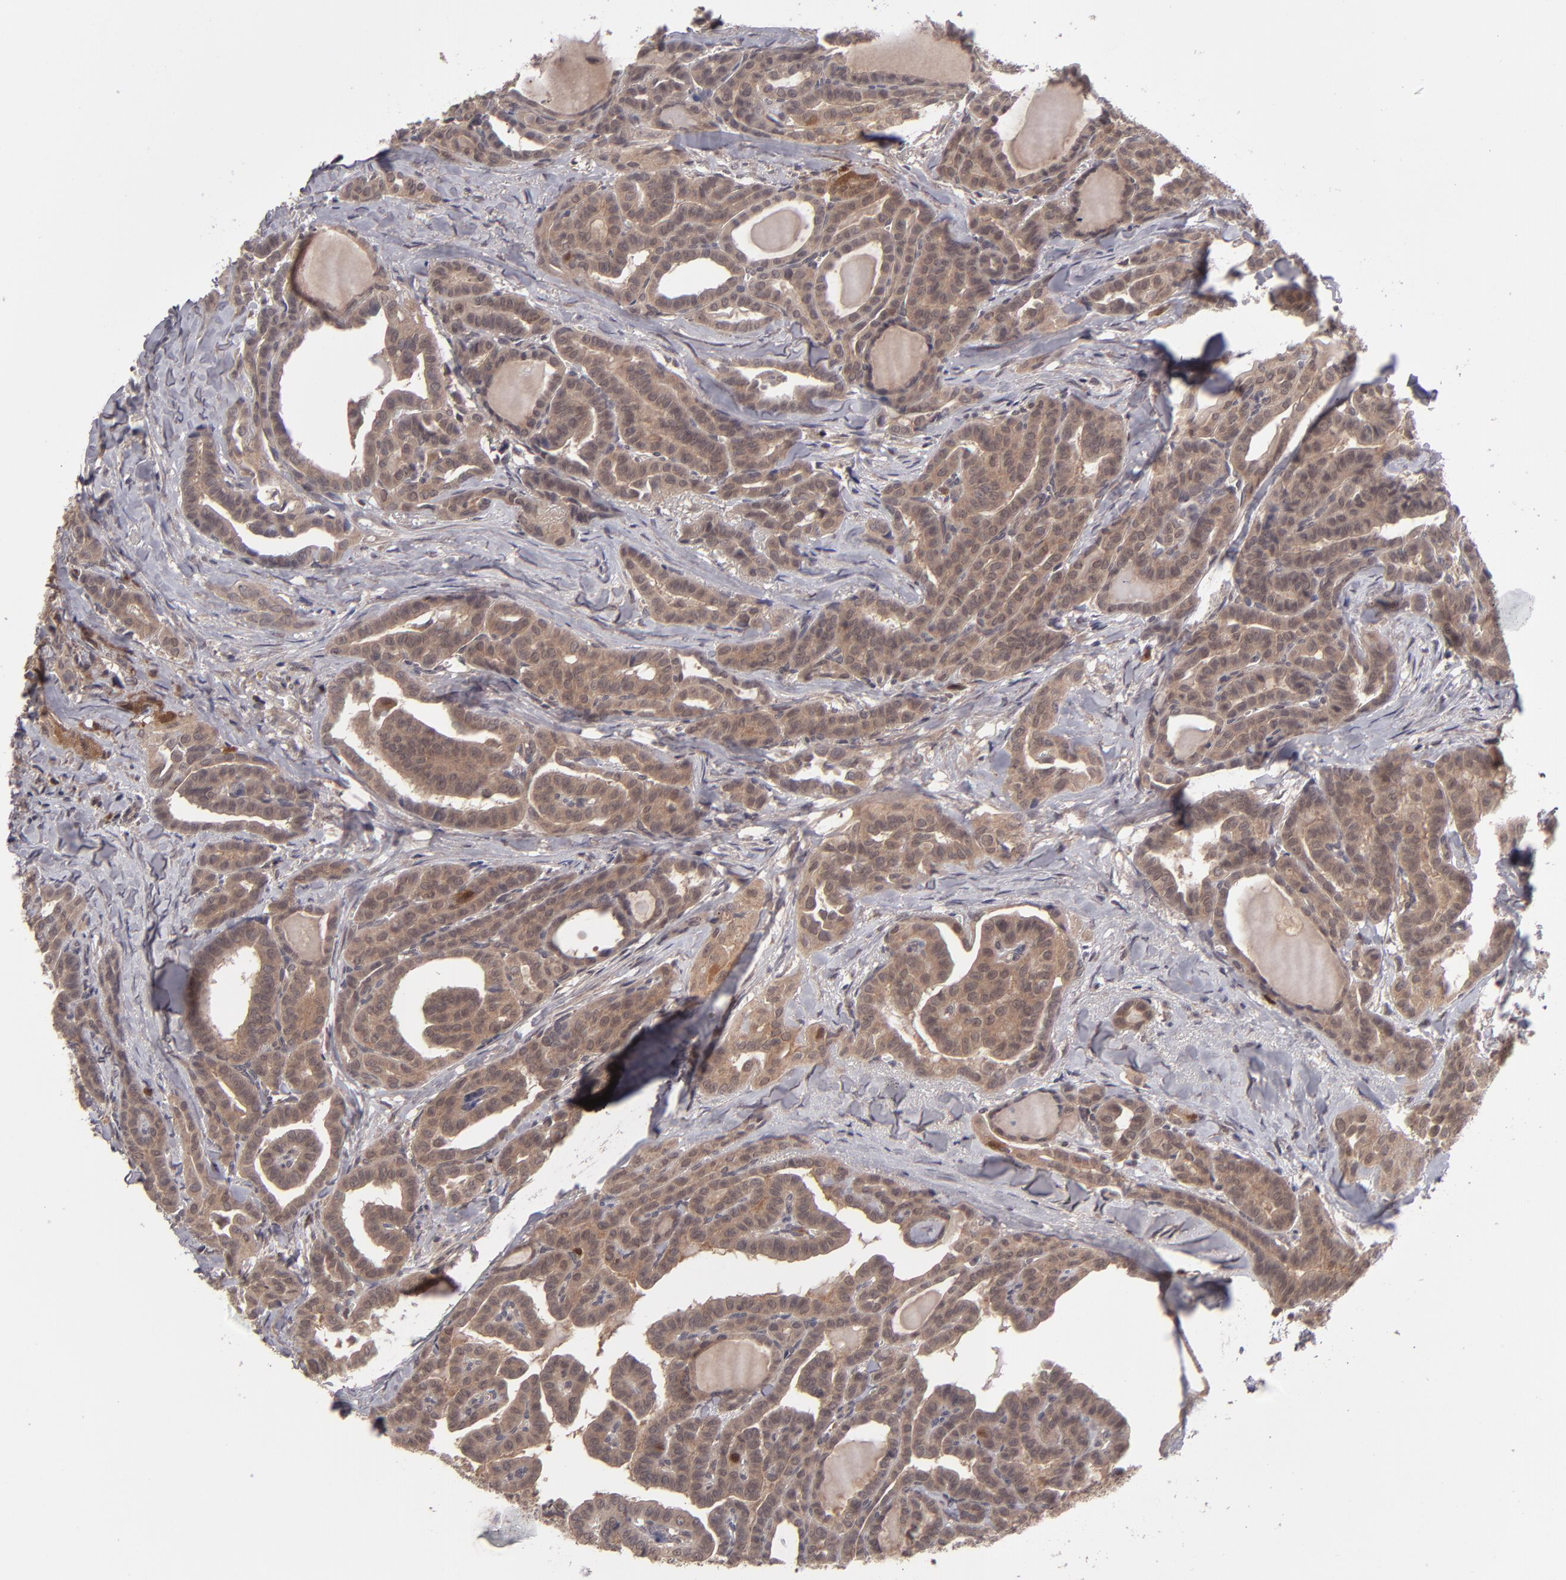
{"staining": {"intensity": "moderate", "quantity": ">75%", "location": "cytoplasmic/membranous"}, "tissue": "thyroid cancer", "cell_type": "Tumor cells", "image_type": "cancer", "snomed": [{"axis": "morphology", "description": "Carcinoma, NOS"}, {"axis": "topography", "description": "Thyroid gland"}], "caption": "This image demonstrates IHC staining of human carcinoma (thyroid), with medium moderate cytoplasmic/membranous expression in approximately >75% of tumor cells.", "gene": "TYMS", "patient": {"sex": "female", "age": 91}}